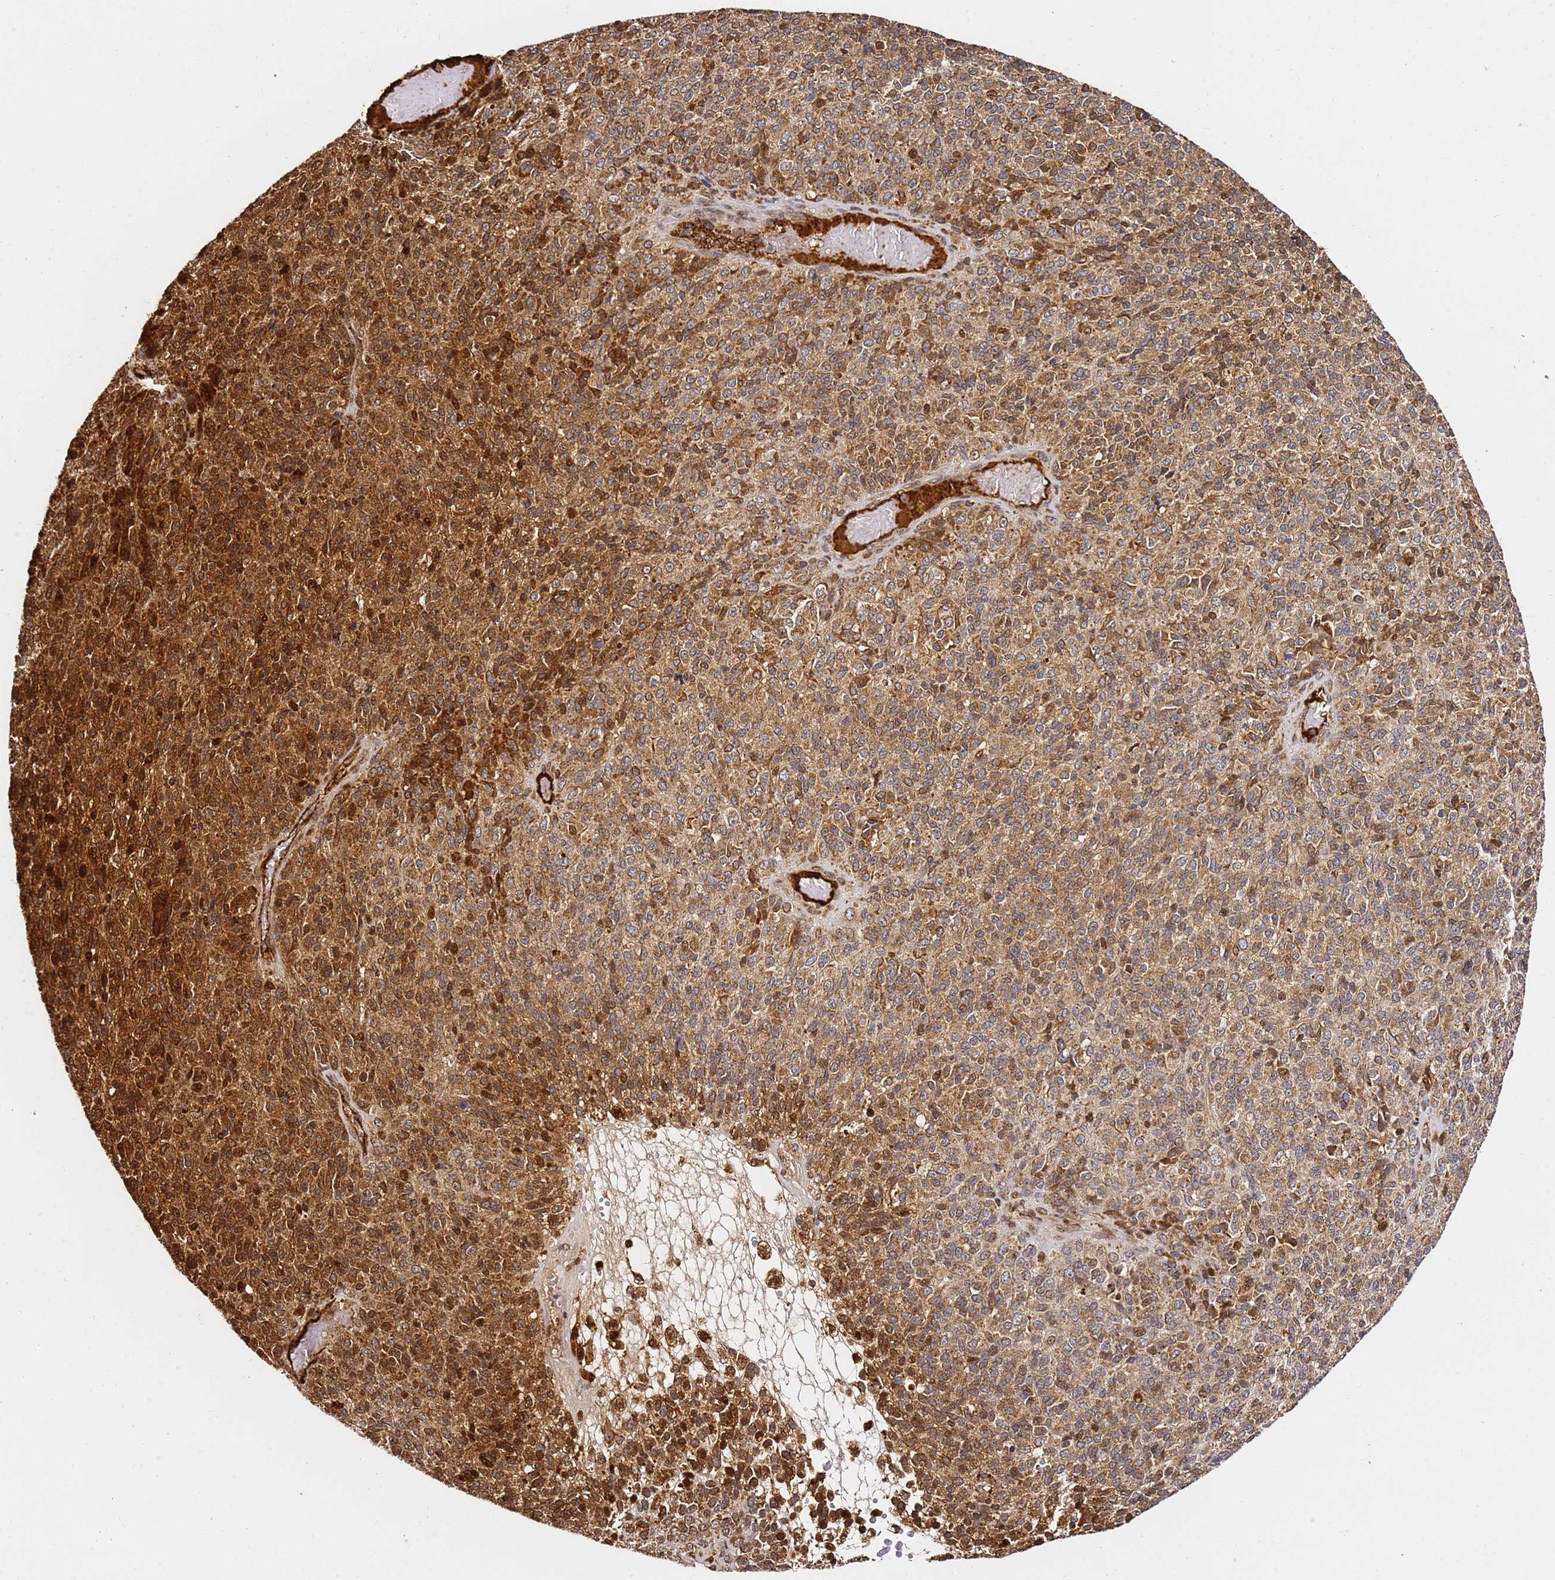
{"staining": {"intensity": "strong", "quantity": "25%-75%", "location": "cytoplasmic/membranous,nuclear"}, "tissue": "melanoma", "cell_type": "Tumor cells", "image_type": "cancer", "snomed": [{"axis": "morphology", "description": "Malignant melanoma, Metastatic site"}, {"axis": "topography", "description": "Brain"}], "caption": "Human malignant melanoma (metastatic site) stained with a brown dye reveals strong cytoplasmic/membranous and nuclear positive positivity in about 25%-75% of tumor cells.", "gene": "SMOX", "patient": {"sex": "female", "age": 56}}